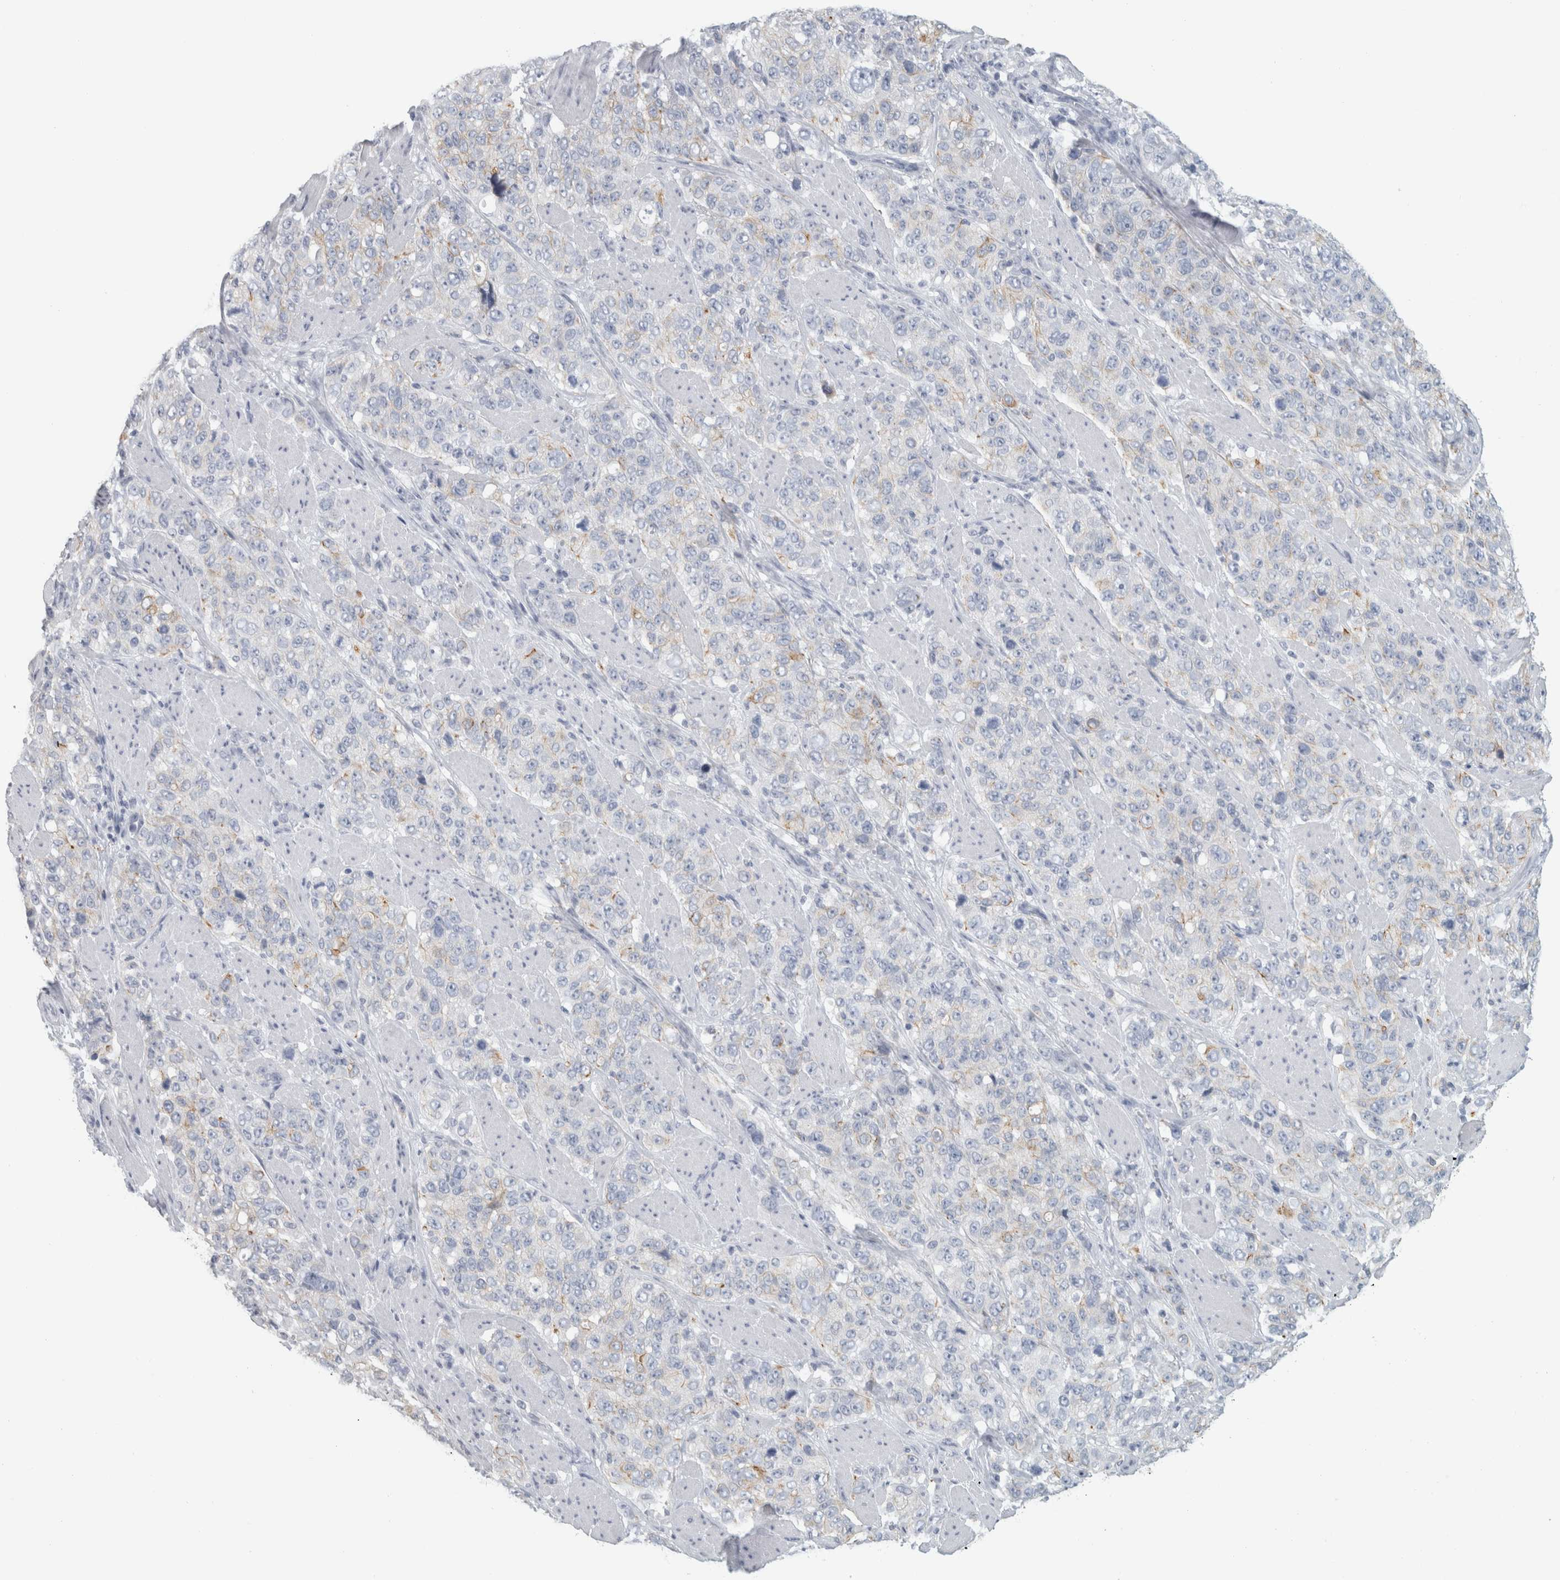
{"staining": {"intensity": "weak", "quantity": "<25%", "location": "cytoplasmic/membranous"}, "tissue": "stomach cancer", "cell_type": "Tumor cells", "image_type": "cancer", "snomed": [{"axis": "morphology", "description": "Adenocarcinoma, NOS"}, {"axis": "topography", "description": "Stomach"}], "caption": "A high-resolution image shows immunohistochemistry (IHC) staining of adenocarcinoma (stomach), which exhibits no significant positivity in tumor cells.", "gene": "SLC28A3", "patient": {"sex": "male", "age": 48}}